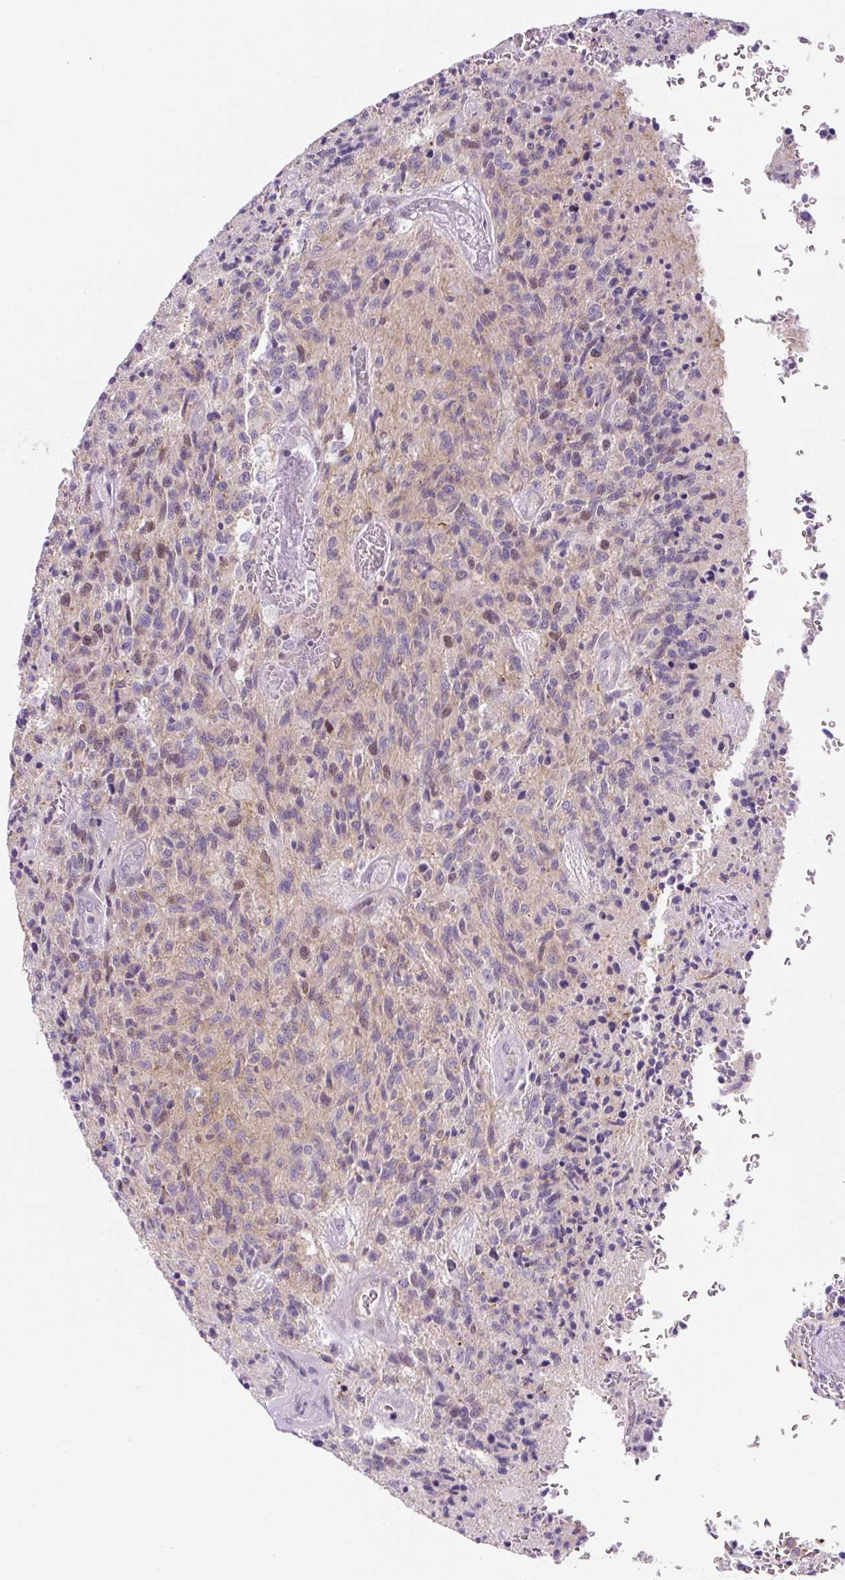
{"staining": {"intensity": "weak", "quantity": "25%-75%", "location": "cytoplasmic/membranous"}, "tissue": "glioma", "cell_type": "Tumor cells", "image_type": "cancer", "snomed": [{"axis": "morphology", "description": "Glioma, malignant, High grade"}, {"axis": "topography", "description": "Brain"}], "caption": "A micrograph showing weak cytoplasmic/membranous staining in approximately 25%-75% of tumor cells in glioma, as visualized by brown immunohistochemical staining.", "gene": "ADAMTS19", "patient": {"sex": "male", "age": 36}}